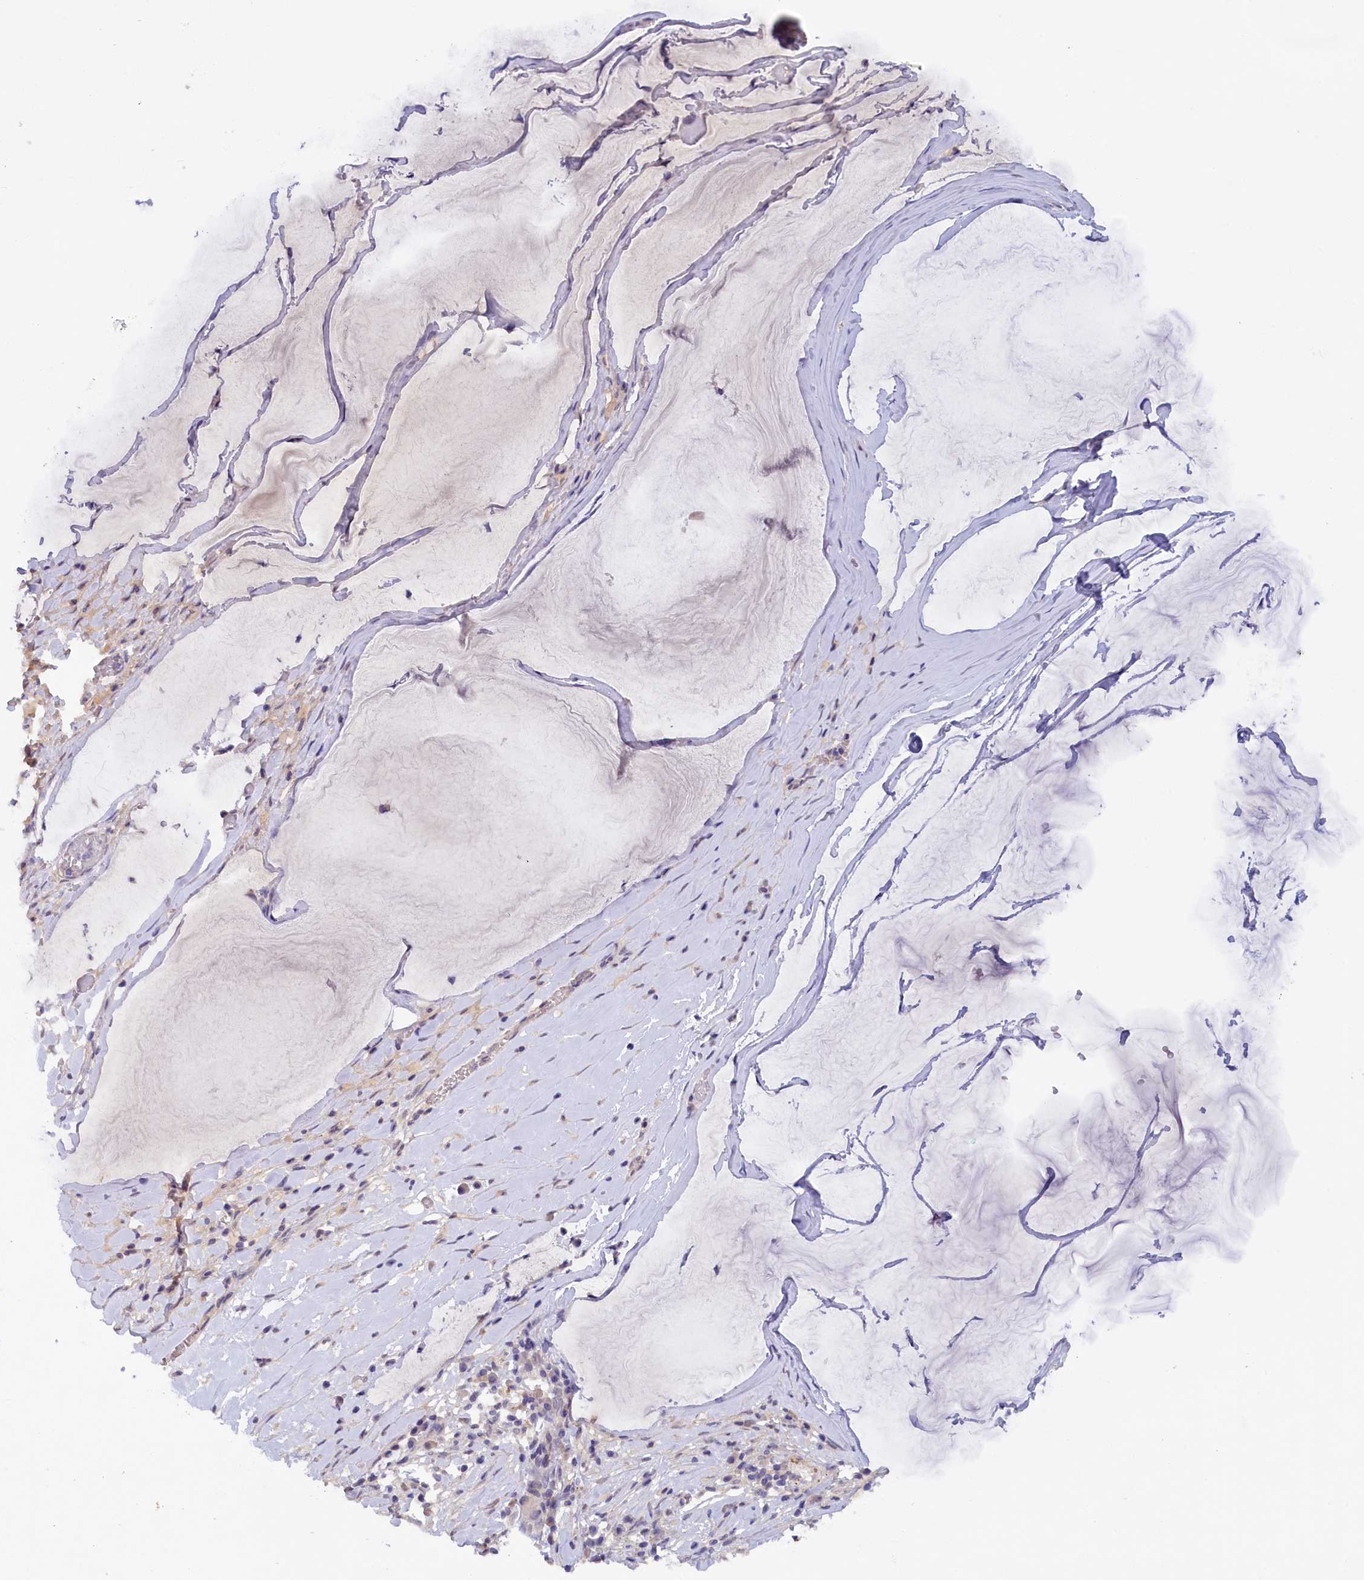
{"staining": {"intensity": "negative", "quantity": "none", "location": "none"}, "tissue": "ovarian cancer", "cell_type": "Tumor cells", "image_type": "cancer", "snomed": [{"axis": "morphology", "description": "Cystadenocarcinoma, mucinous, NOS"}, {"axis": "topography", "description": "Ovary"}], "caption": "The image exhibits no significant staining in tumor cells of ovarian cancer (mucinous cystadenocarcinoma).", "gene": "ZSWIM4", "patient": {"sex": "female", "age": 73}}